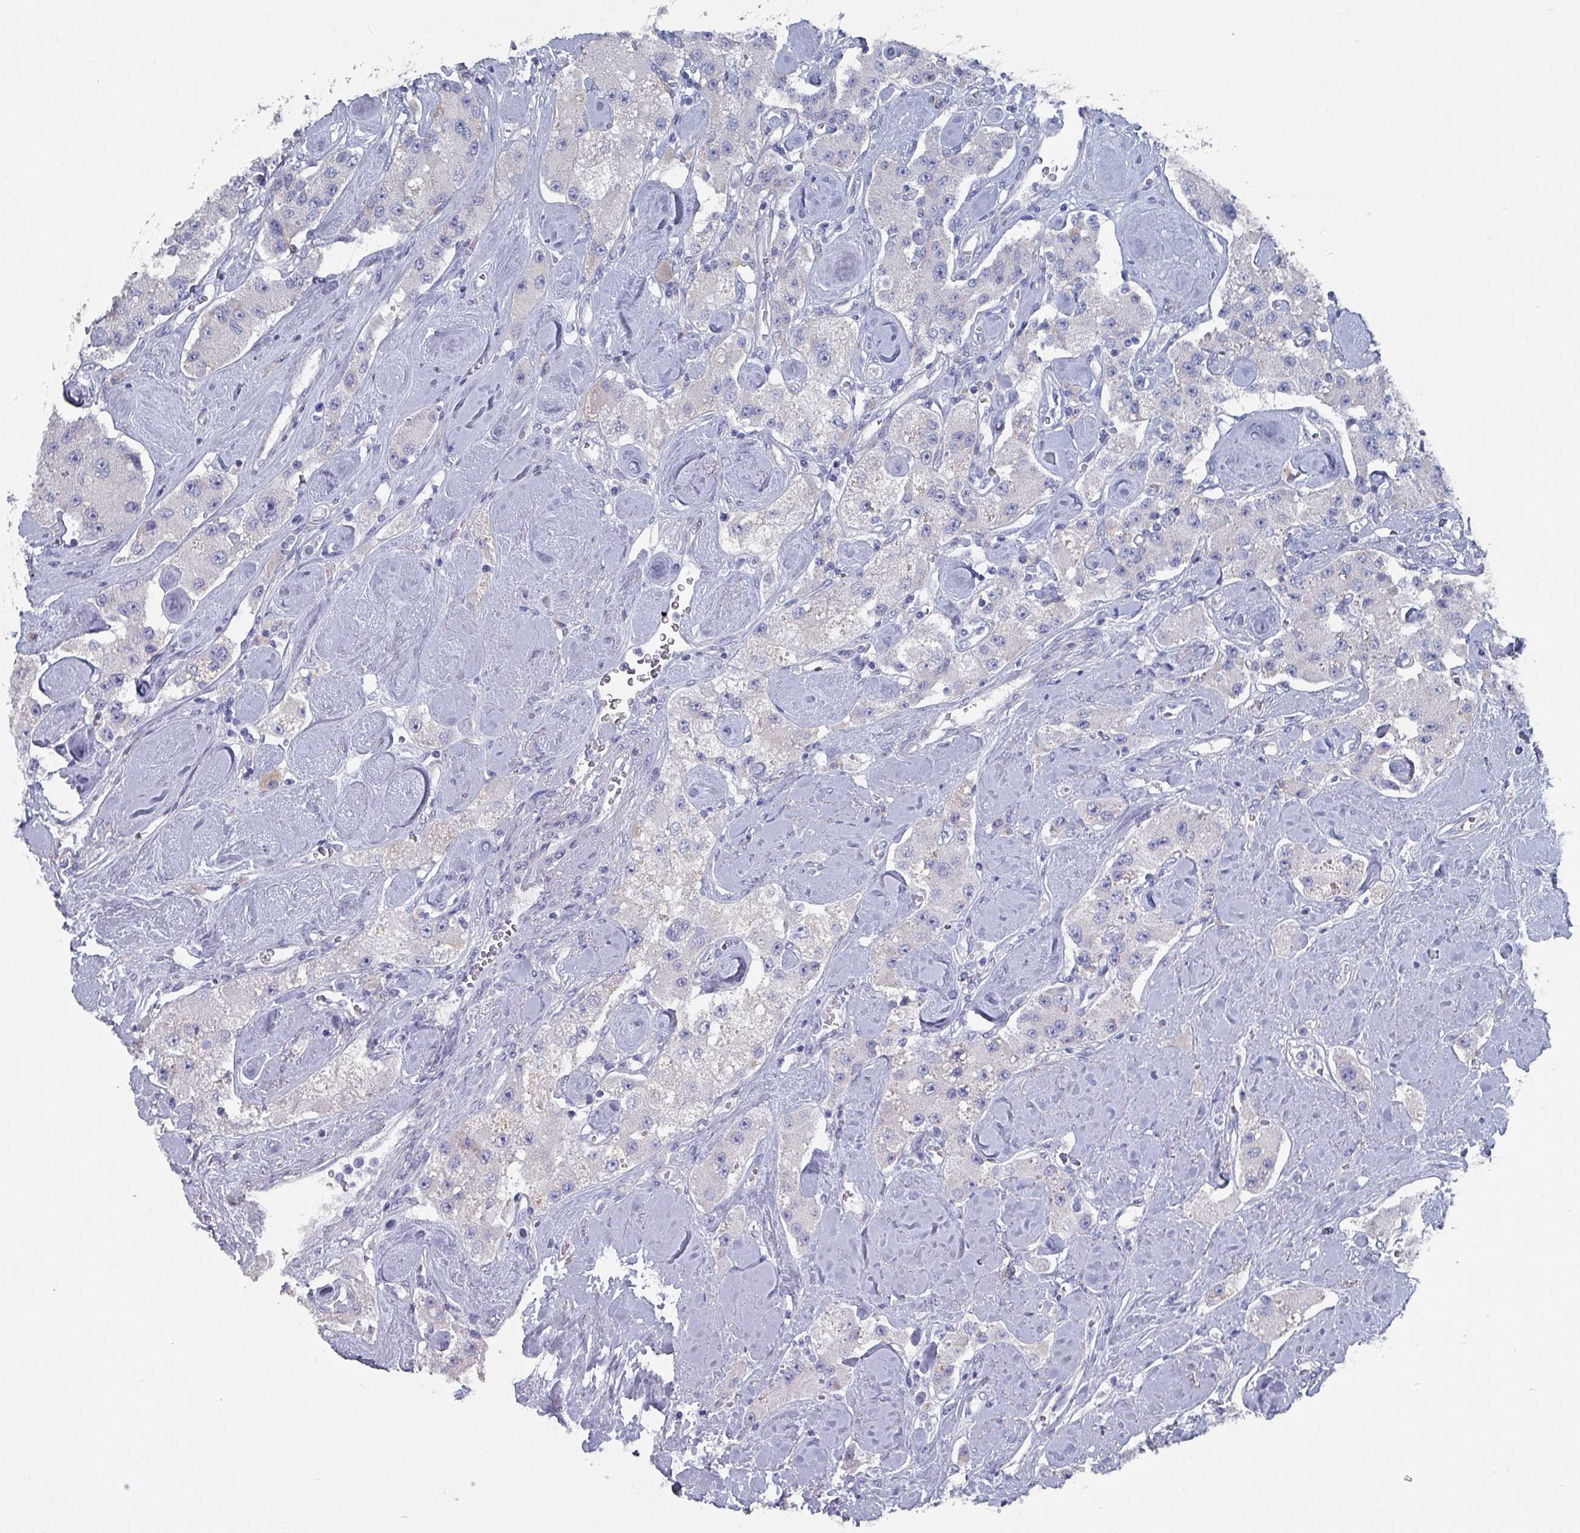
{"staining": {"intensity": "negative", "quantity": "none", "location": "none"}, "tissue": "carcinoid", "cell_type": "Tumor cells", "image_type": "cancer", "snomed": [{"axis": "morphology", "description": "Carcinoid, malignant, NOS"}, {"axis": "topography", "description": "Pancreas"}], "caption": "Tumor cells are negative for protein expression in human carcinoid (malignant).", "gene": "DRD5", "patient": {"sex": "male", "age": 41}}